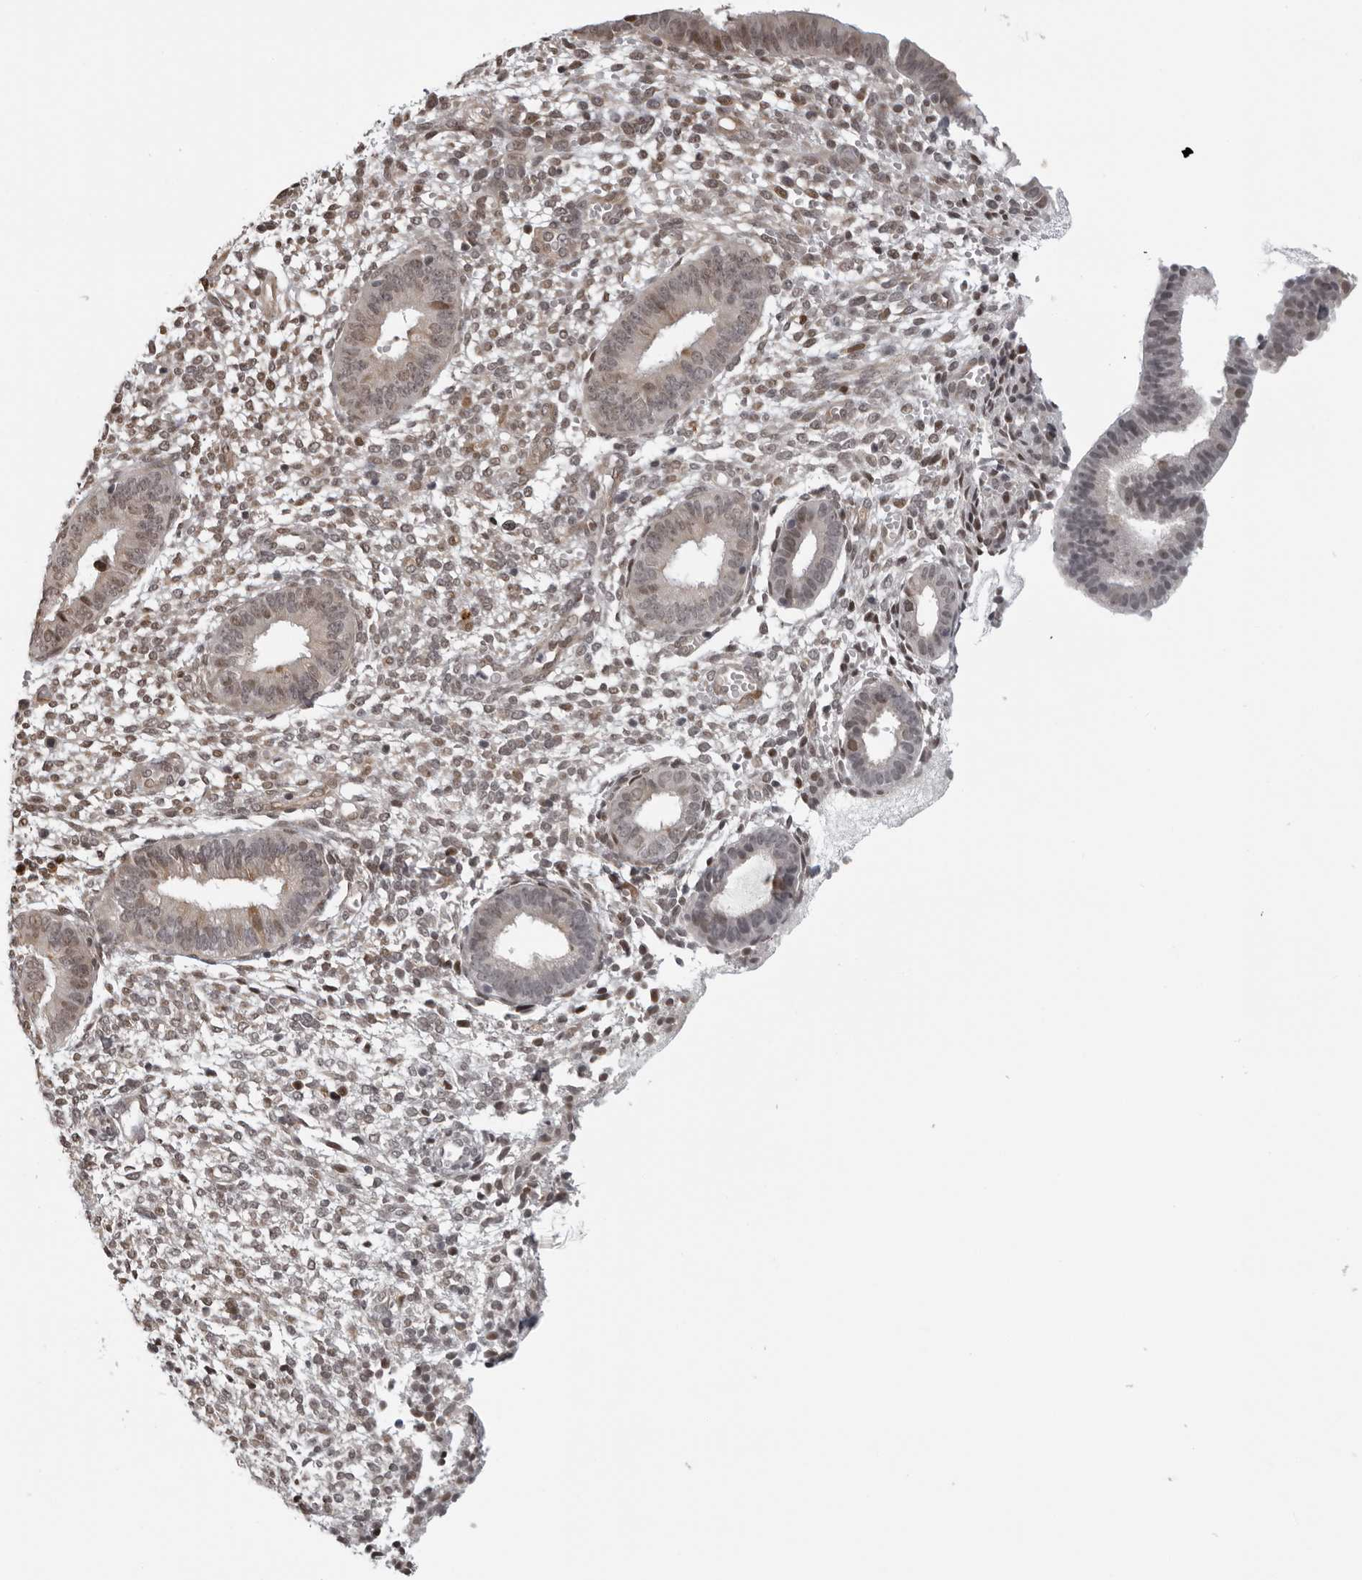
{"staining": {"intensity": "moderate", "quantity": "<25%", "location": "nuclear"}, "tissue": "endometrium", "cell_type": "Cells in endometrial stroma", "image_type": "normal", "snomed": [{"axis": "morphology", "description": "Normal tissue, NOS"}, {"axis": "topography", "description": "Endometrium"}], "caption": "This is a micrograph of IHC staining of unremarkable endometrium, which shows moderate staining in the nuclear of cells in endometrial stroma.", "gene": "MAF", "patient": {"sex": "female", "age": 46}}